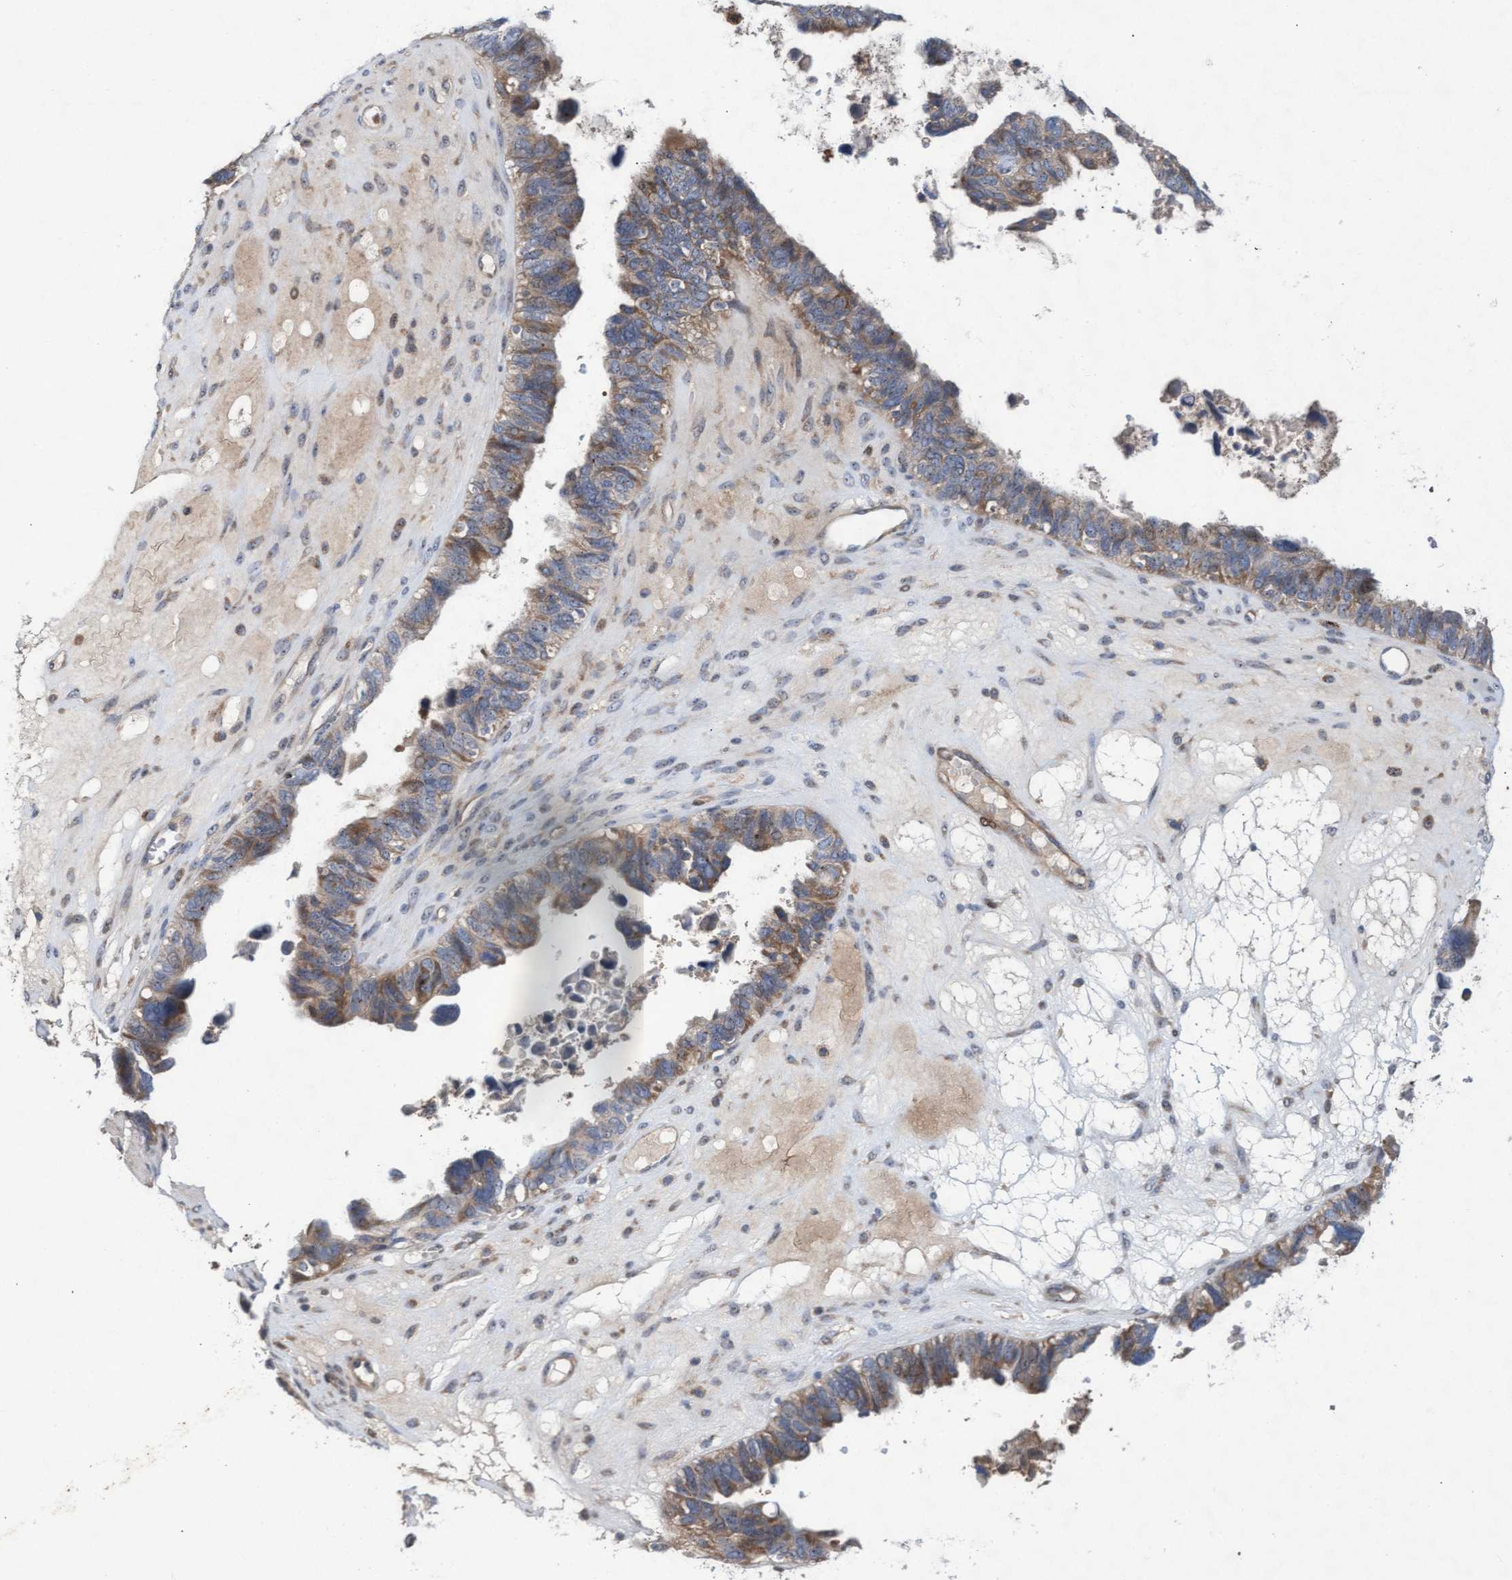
{"staining": {"intensity": "moderate", "quantity": ">75%", "location": "cytoplasmic/membranous"}, "tissue": "ovarian cancer", "cell_type": "Tumor cells", "image_type": "cancer", "snomed": [{"axis": "morphology", "description": "Cystadenocarcinoma, serous, NOS"}, {"axis": "topography", "description": "Ovary"}], "caption": "Immunohistochemical staining of ovarian cancer shows medium levels of moderate cytoplasmic/membranous positivity in about >75% of tumor cells.", "gene": "ABCF2", "patient": {"sex": "female", "age": 79}}